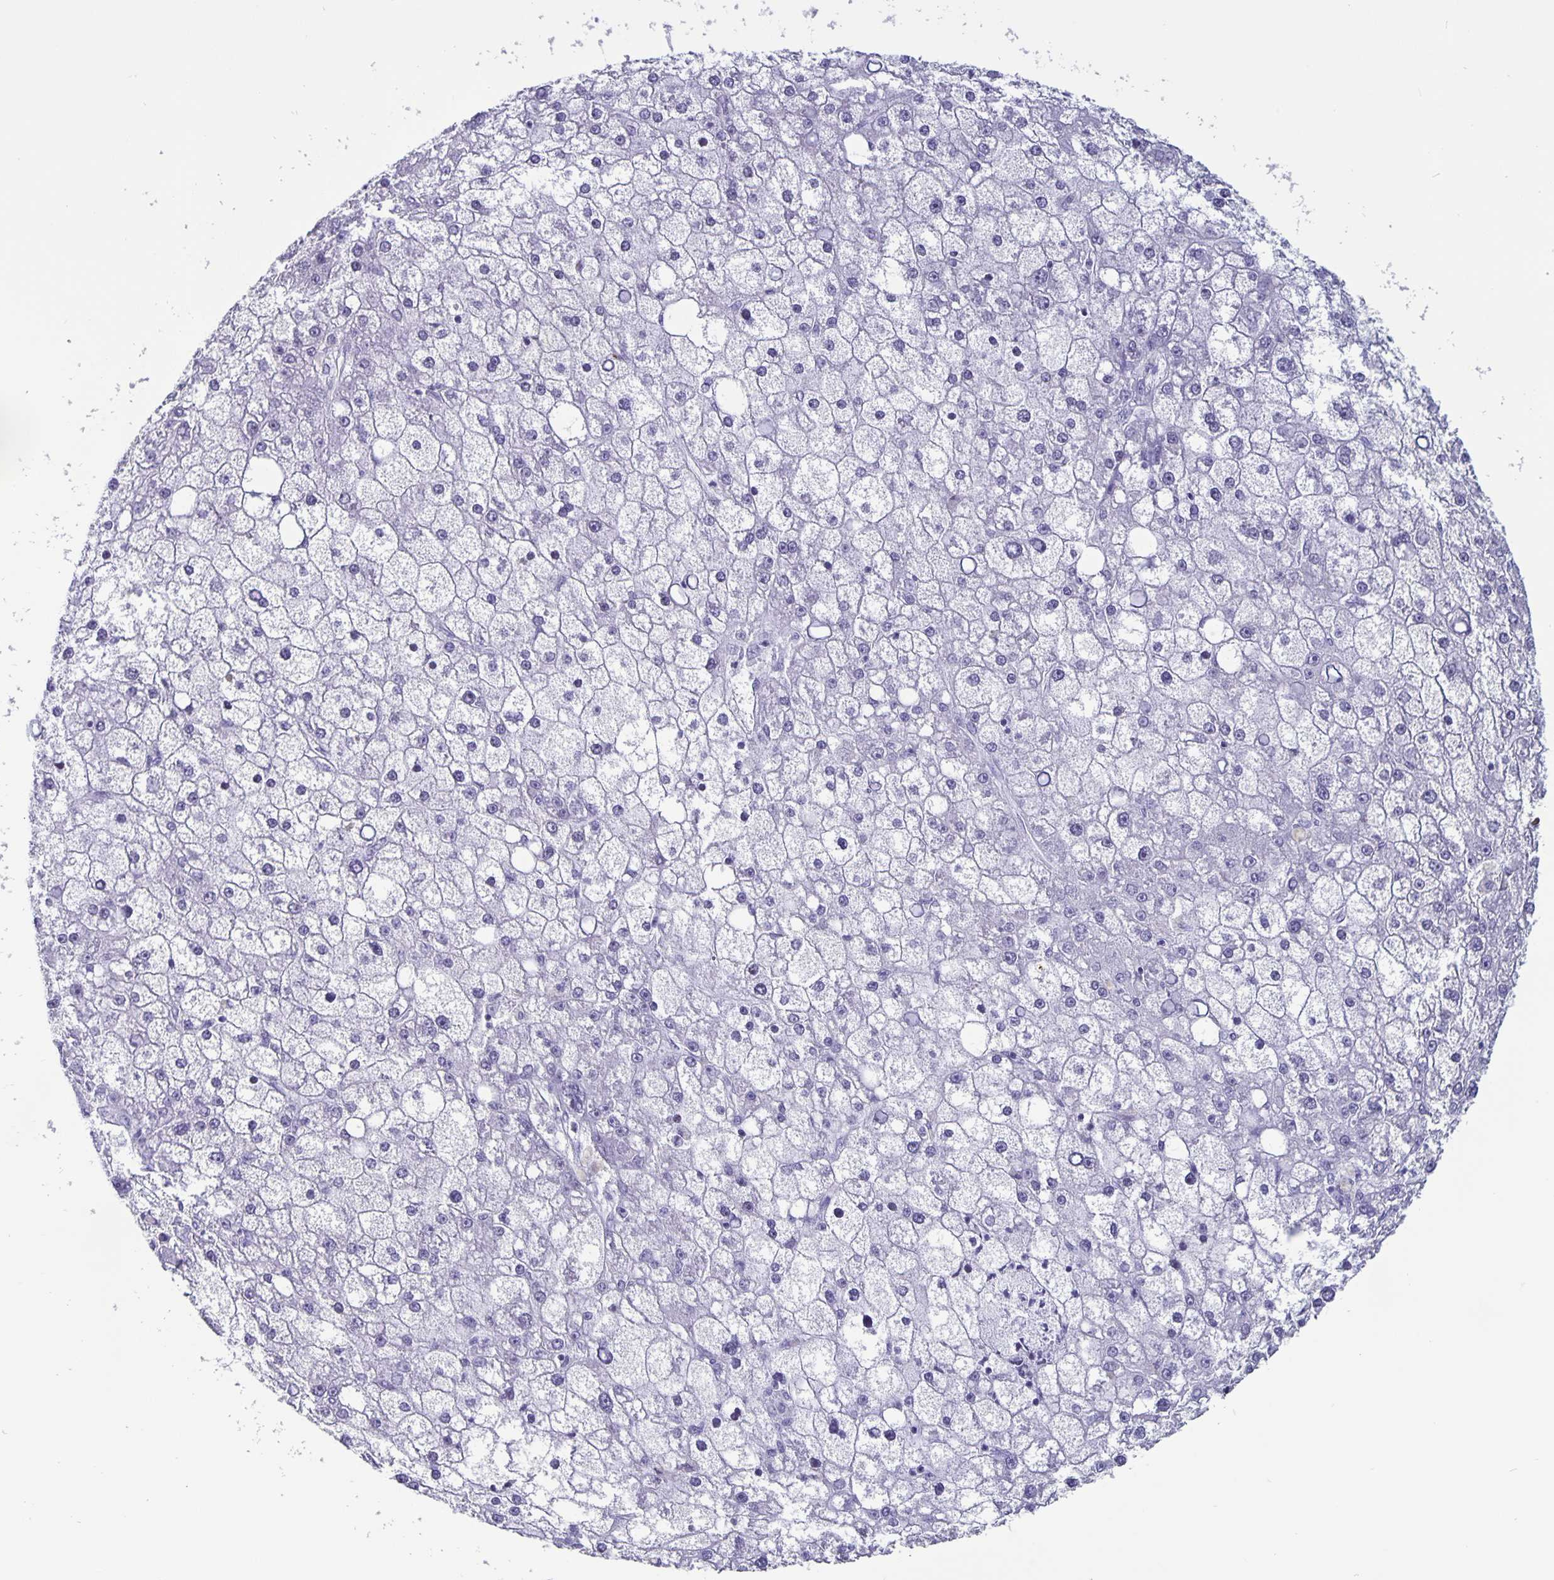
{"staining": {"intensity": "negative", "quantity": "none", "location": "none"}, "tissue": "liver cancer", "cell_type": "Tumor cells", "image_type": "cancer", "snomed": [{"axis": "morphology", "description": "Carcinoma, Hepatocellular, NOS"}, {"axis": "topography", "description": "Liver"}], "caption": "Histopathology image shows no protein staining in tumor cells of hepatocellular carcinoma (liver) tissue. (Stains: DAB (3,3'-diaminobenzidine) immunohistochemistry (IHC) with hematoxylin counter stain, Microscopy: brightfield microscopy at high magnification).", "gene": "BPIFA3", "patient": {"sex": "male", "age": 67}}